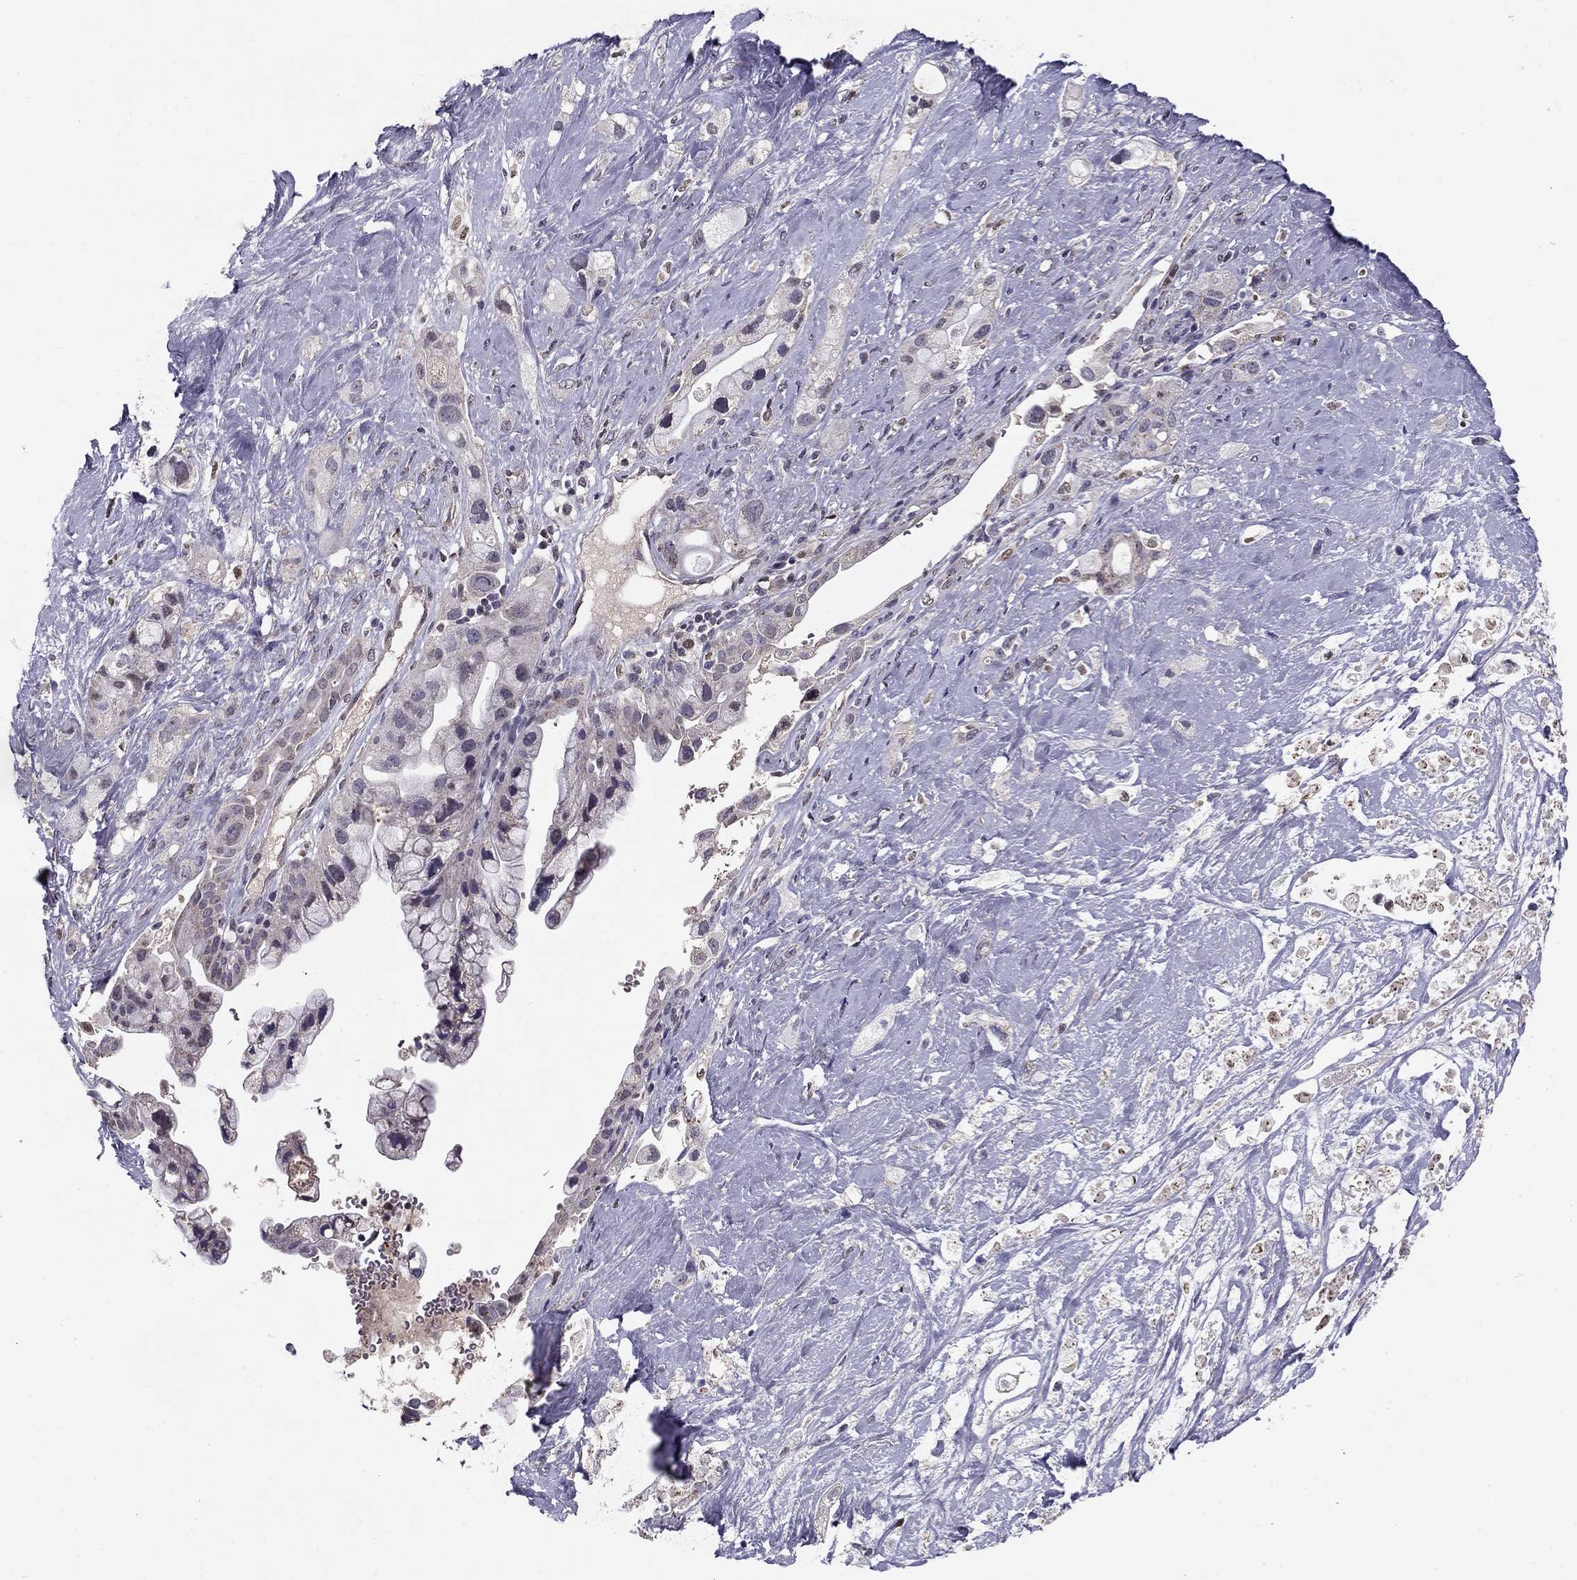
{"staining": {"intensity": "negative", "quantity": "none", "location": "none"}, "tissue": "pancreatic cancer", "cell_type": "Tumor cells", "image_type": "cancer", "snomed": [{"axis": "morphology", "description": "Adenocarcinoma, NOS"}, {"axis": "topography", "description": "Pancreas"}], "caption": "Immunohistochemistry of human pancreatic cancer displays no expression in tumor cells. Brightfield microscopy of immunohistochemistry (IHC) stained with DAB (3,3'-diaminobenzidine) (brown) and hematoxylin (blue), captured at high magnification.", "gene": "HCN1", "patient": {"sex": "male", "age": 44}}